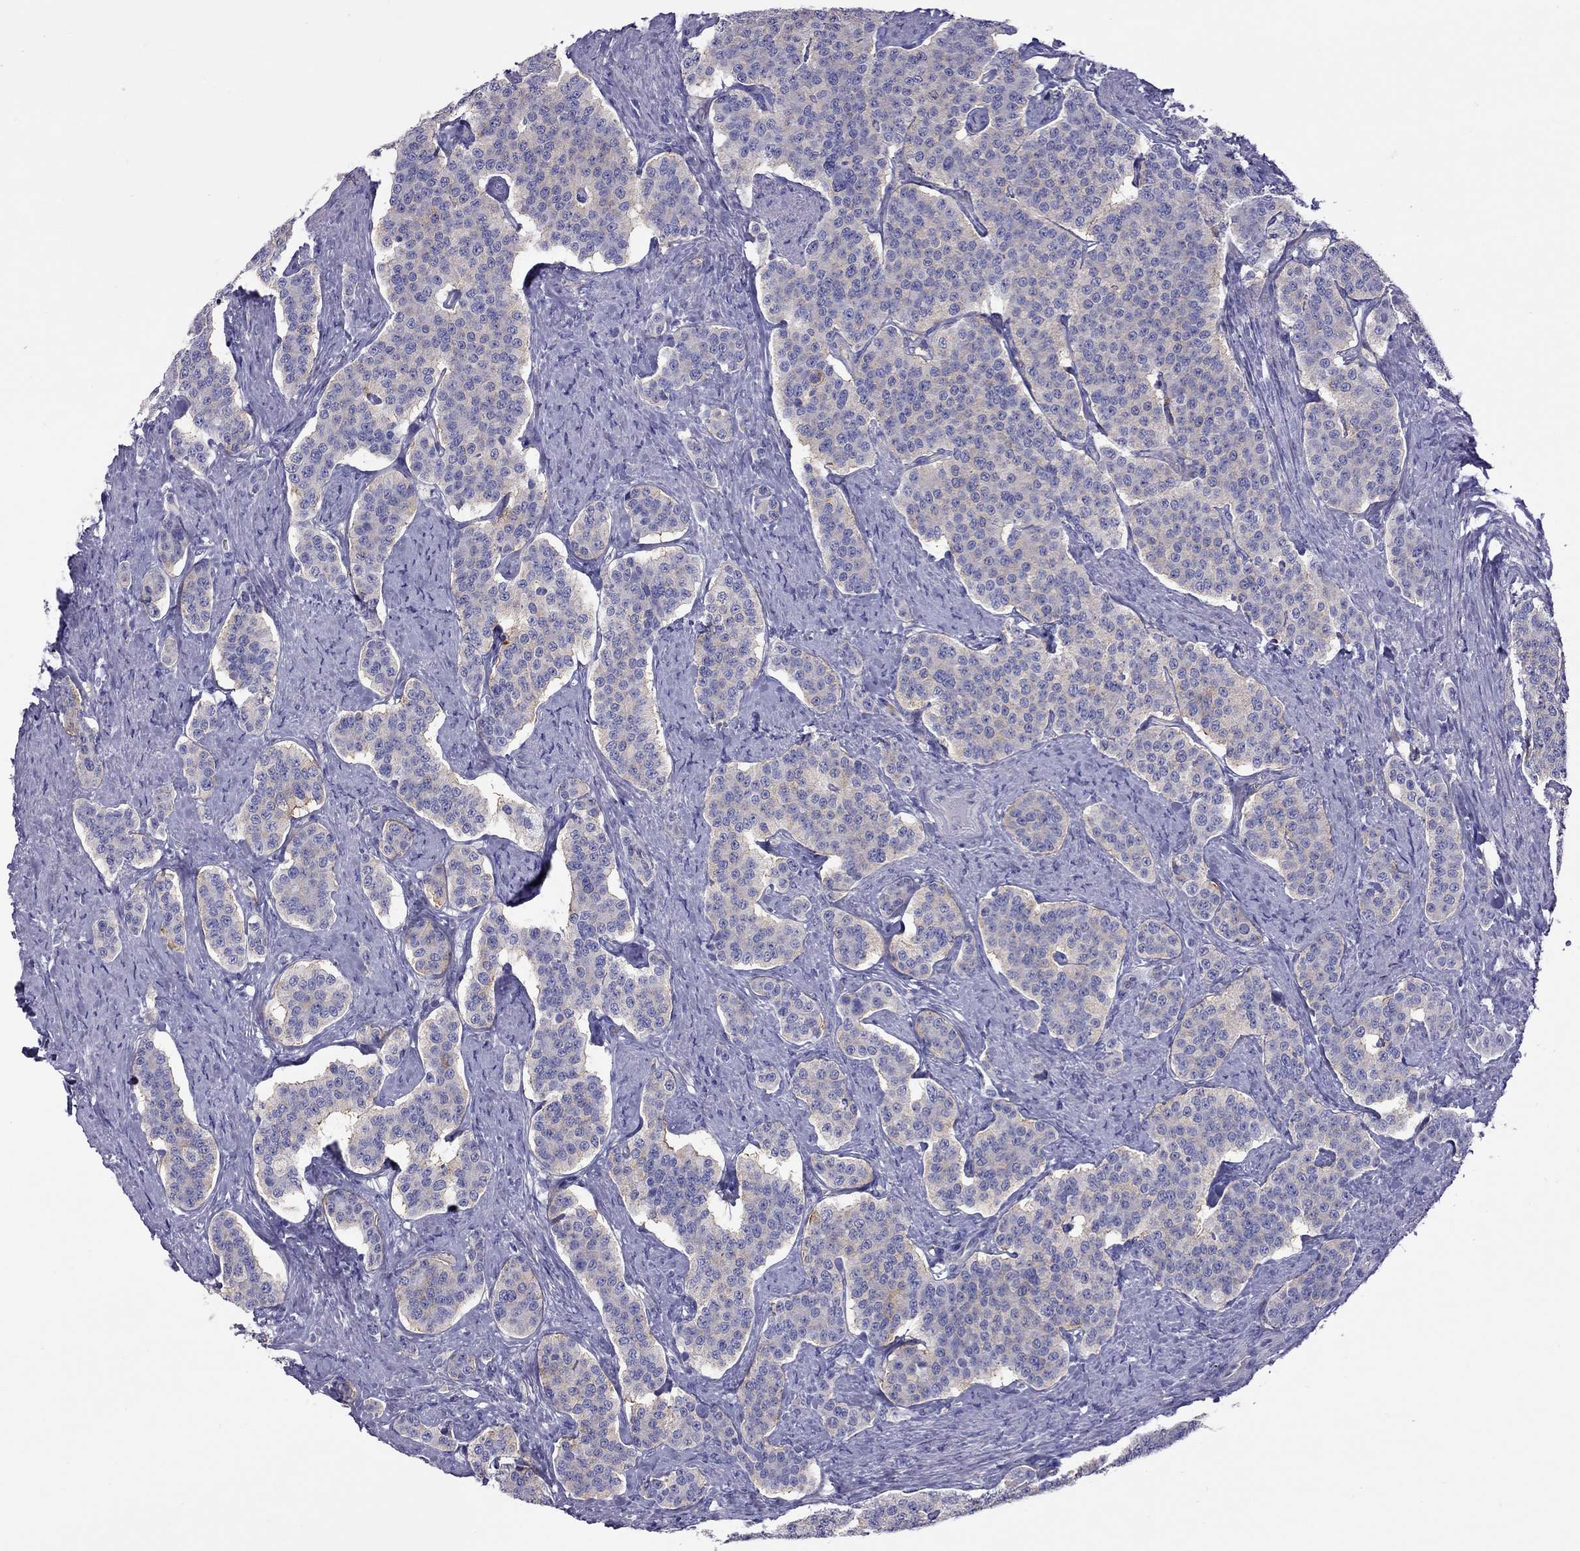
{"staining": {"intensity": "weak", "quantity": "25%-75%", "location": "cytoplasmic/membranous"}, "tissue": "carcinoid", "cell_type": "Tumor cells", "image_type": "cancer", "snomed": [{"axis": "morphology", "description": "Carcinoid, malignant, NOS"}, {"axis": "topography", "description": "Small intestine"}], "caption": "Carcinoid (malignant) stained with a brown dye reveals weak cytoplasmic/membranous positive positivity in about 25%-75% of tumor cells.", "gene": "ALOX15B", "patient": {"sex": "female", "age": 58}}